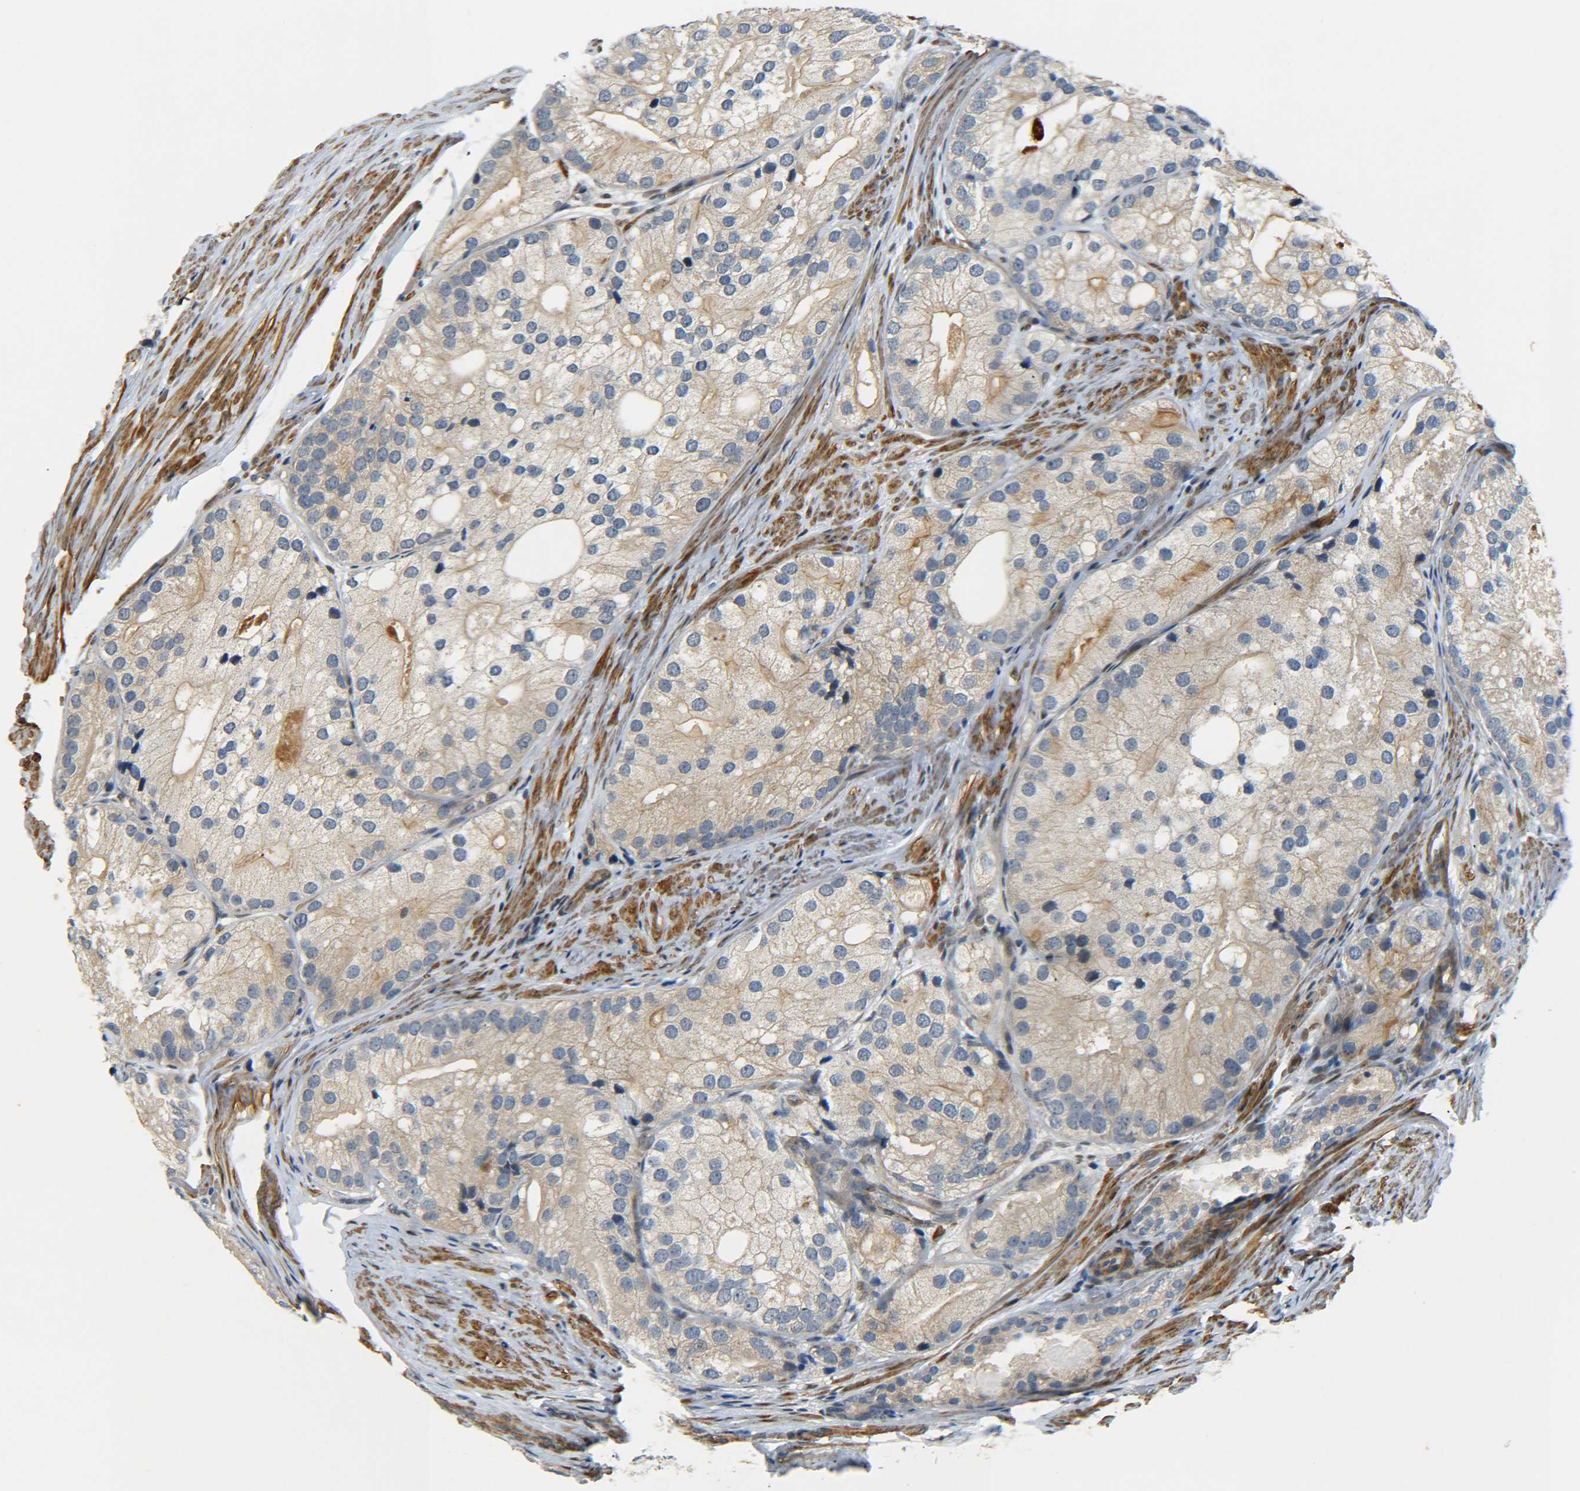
{"staining": {"intensity": "weak", "quantity": ">75%", "location": "cytoplasmic/membranous"}, "tissue": "prostate cancer", "cell_type": "Tumor cells", "image_type": "cancer", "snomed": [{"axis": "morphology", "description": "Adenocarcinoma, Low grade"}, {"axis": "topography", "description": "Prostate"}], "caption": "A low amount of weak cytoplasmic/membranous staining is identified in about >75% of tumor cells in prostate cancer (adenocarcinoma (low-grade)) tissue.", "gene": "MEIS1", "patient": {"sex": "male", "age": 69}}